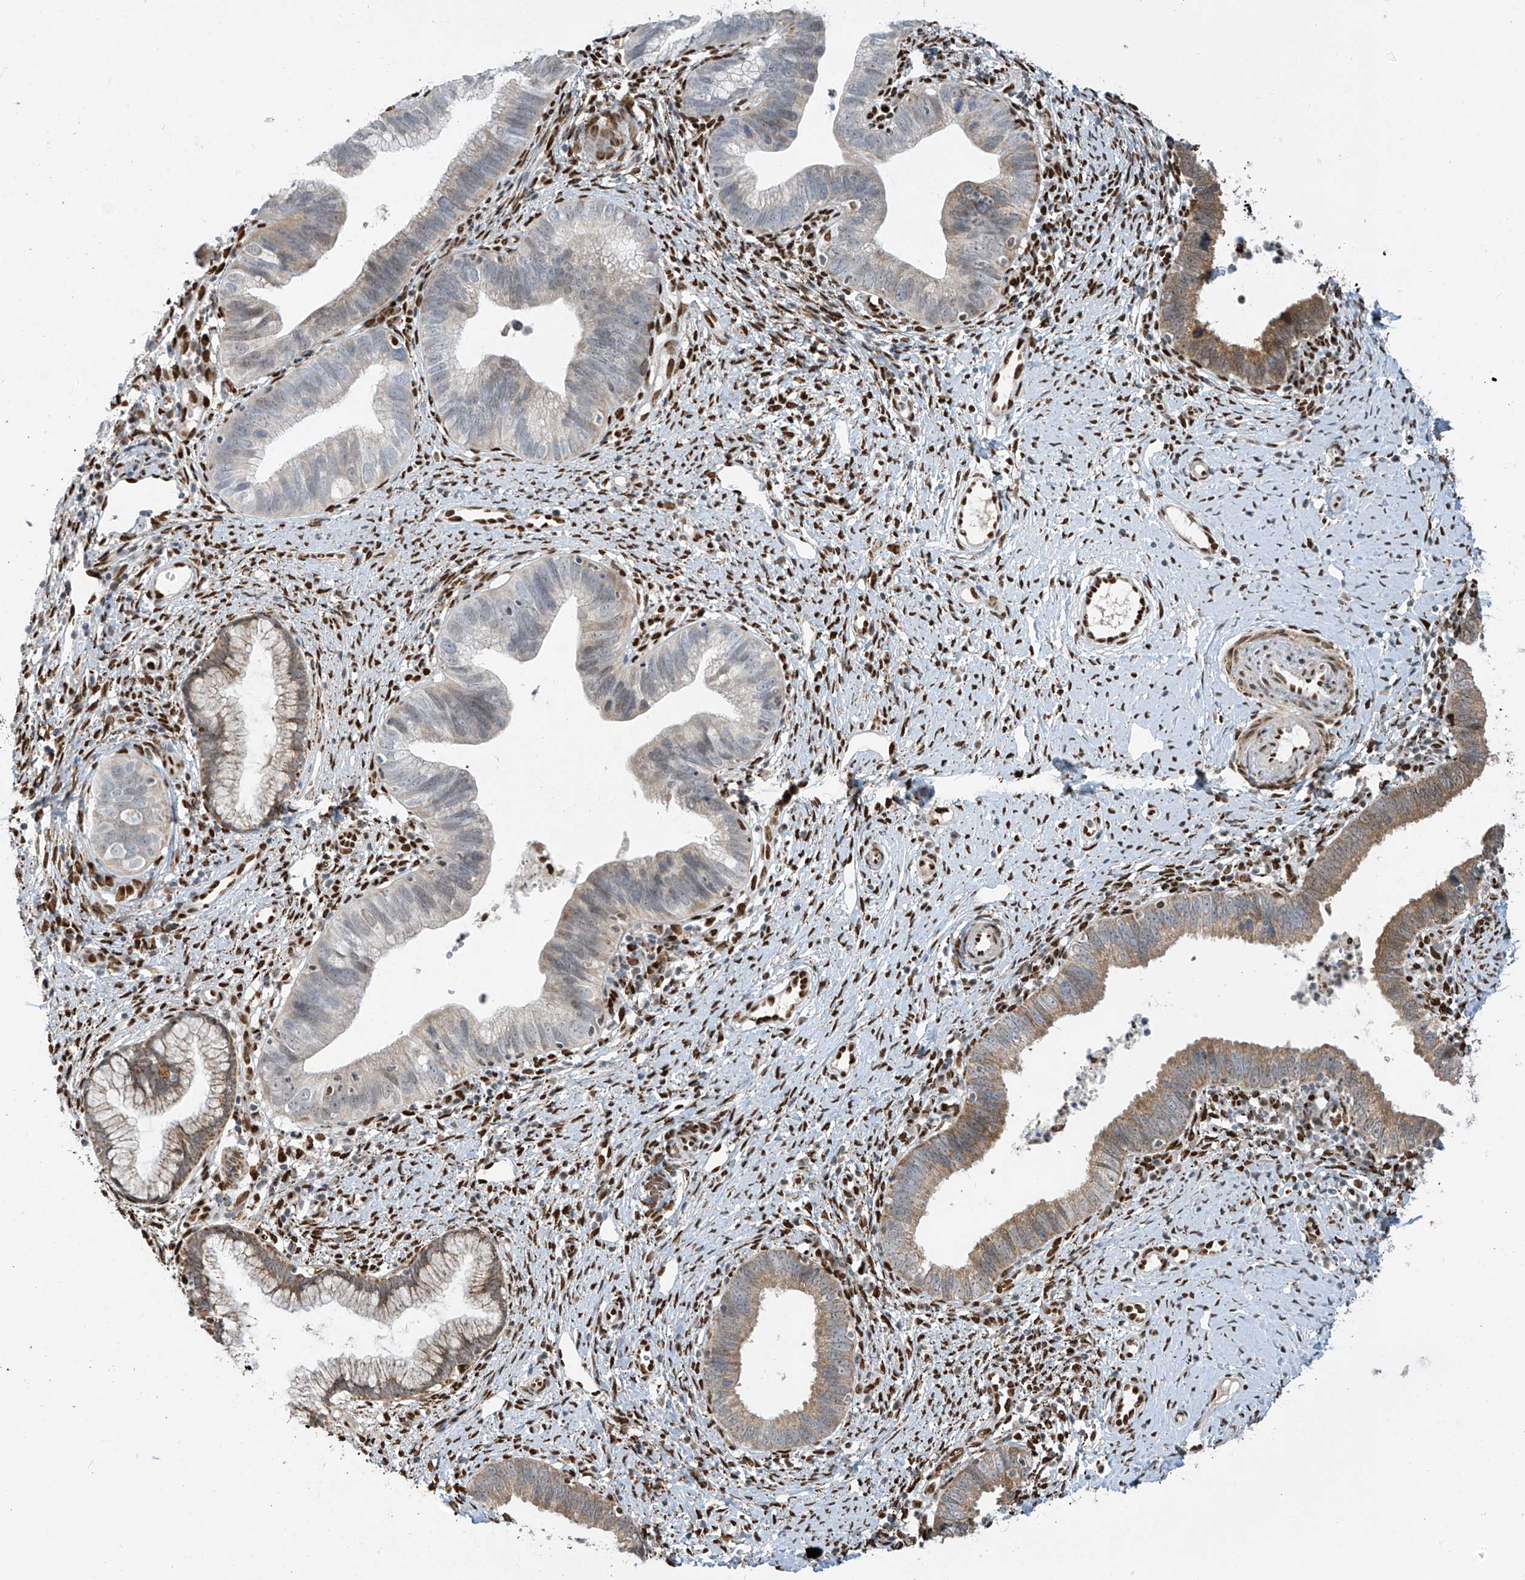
{"staining": {"intensity": "moderate", "quantity": "<25%", "location": "cytoplasmic/membranous"}, "tissue": "cervical cancer", "cell_type": "Tumor cells", "image_type": "cancer", "snomed": [{"axis": "morphology", "description": "Adenocarcinoma, NOS"}, {"axis": "topography", "description": "Cervix"}], "caption": "Immunohistochemistry (IHC) (DAB) staining of cervical cancer exhibits moderate cytoplasmic/membranous protein staining in approximately <25% of tumor cells.", "gene": "PM20D2", "patient": {"sex": "female", "age": 36}}